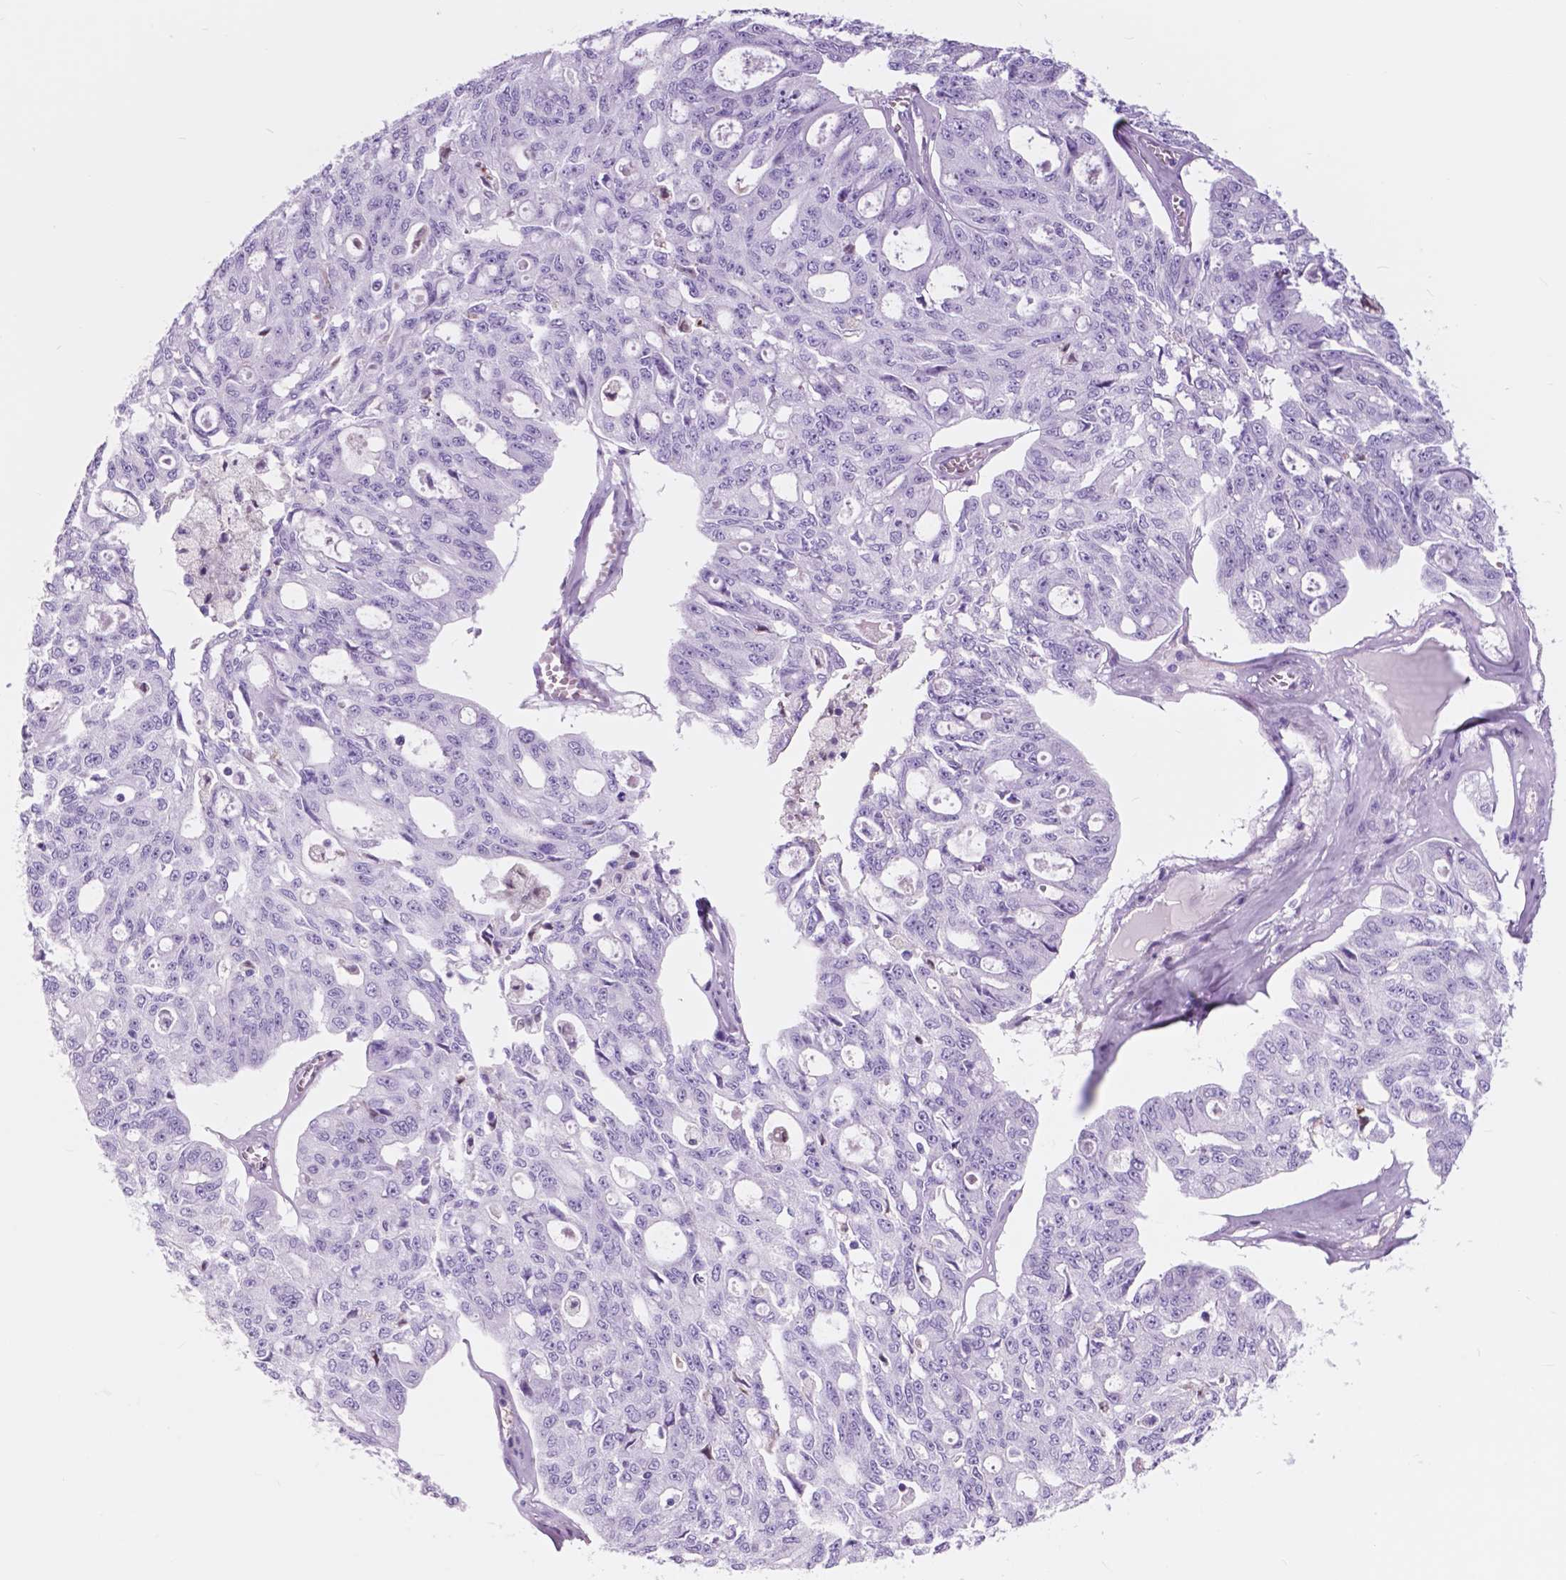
{"staining": {"intensity": "negative", "quantity": "none", "location": "none"}, "tissue": "ovarian cancer", "cell_type": "Tumor cells", "image_type": "cancer", "snomed": [{"axis": "morphology", "description": "Carcinoma, endometroid"}, {"axis": "topography", "description": "Ovary"}], "caption": "Tumor cells are negative for protein expression in human endometroid carcinoma (ovarian).", "gene": "FXYD2", "patient": {"sex": "female", "age": 65}}